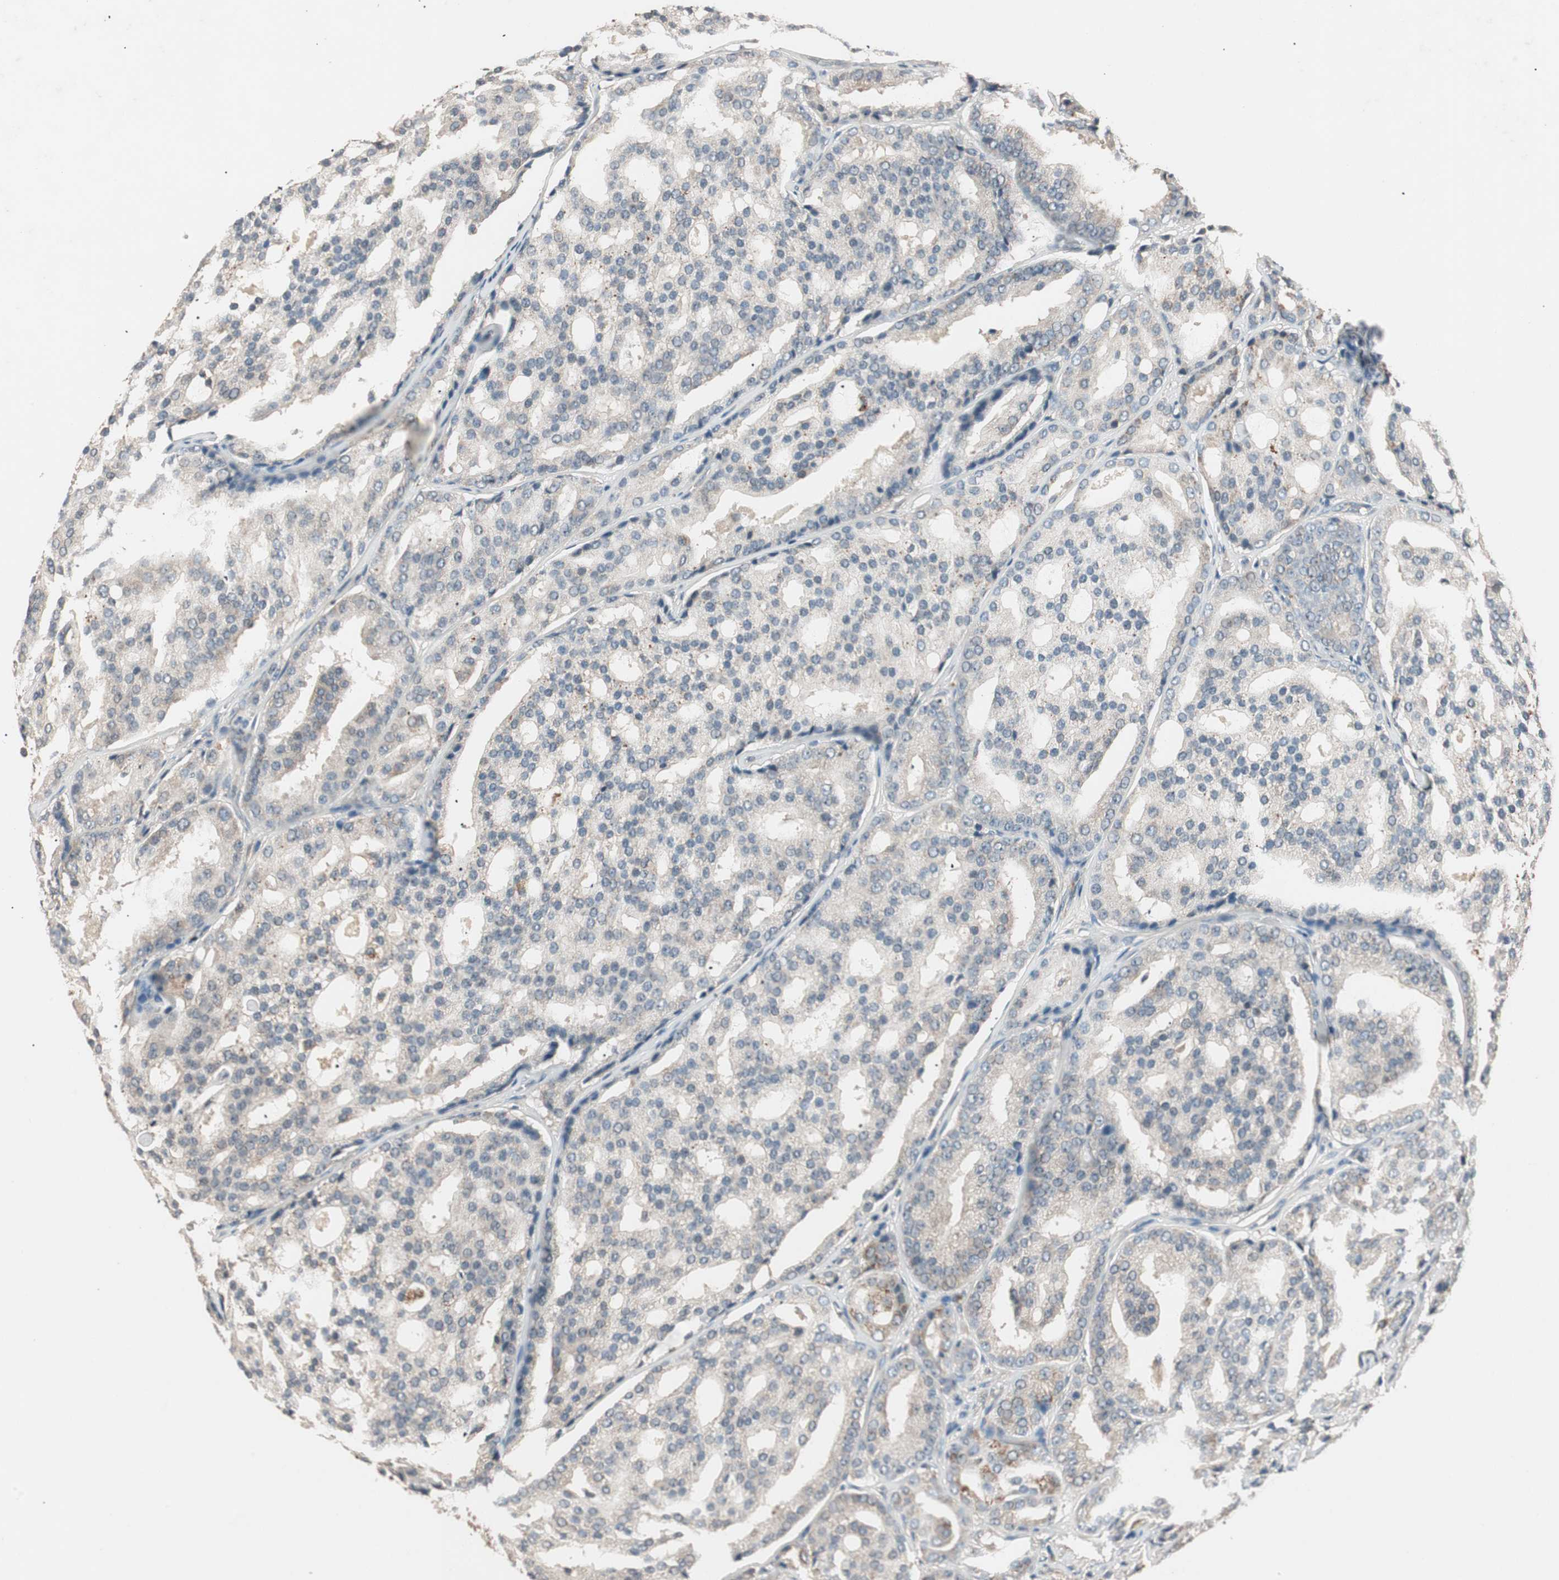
{"staining": {"intensity": "weak", "quantity": "25%-75%", "location": "cytoplasmic/membranous"}, "tissue": "prostate cancer", "cell_type": "Tumor cells", "image_type": "cancer", "snomed": [{"axis": "morphology", "description": "Adenocarcinoma, High grade"}, {"axis": "topography", "description": "Prostate"}], "caption": "Immunohistochemistry (IHC) micrograph of adenocarcinoma (high-grade) (prostate) stained for a protein (brown), which demonstrates low levels of weak cytoplasmic/membranous expression in about 25%-75% of tumor cells.", "gene": "NFRKB", "patient": {"sex": "male", "age": 64}}